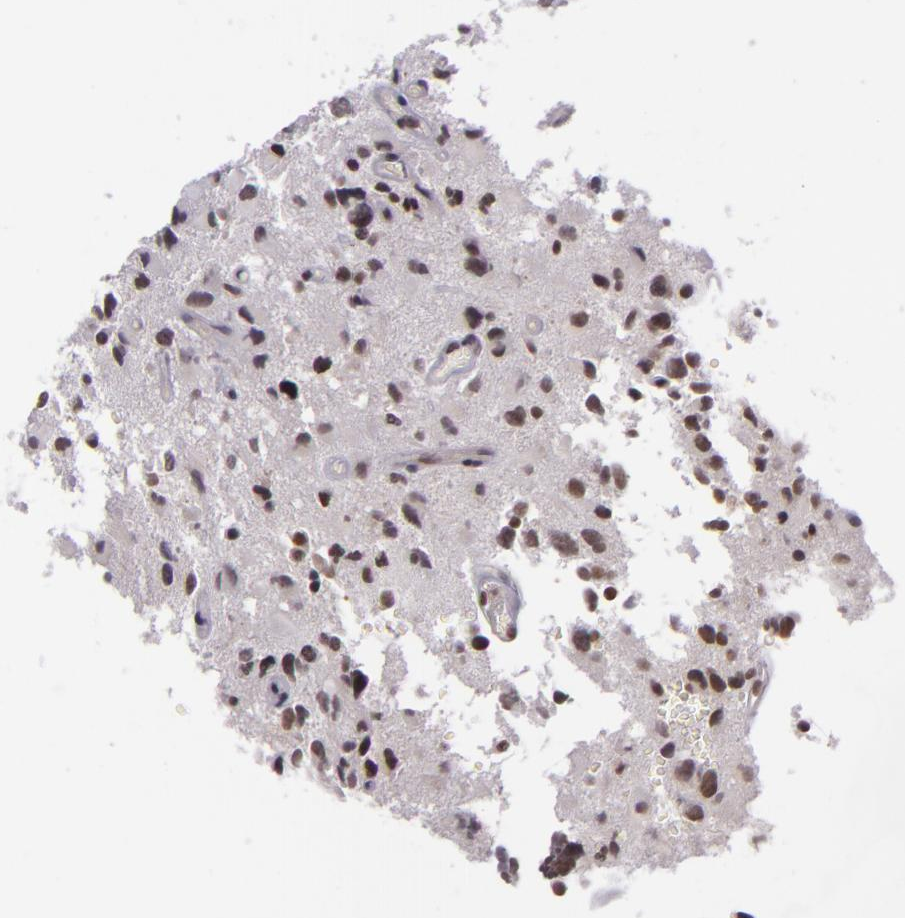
{"staining": {"intensity": "weak", "quantity": "25%-75%", "location": "nuclear"}, "tissue": "glioma", "cell_type": "Tumor cells", "image_type": "cancer", "snomed": [{"axis": "morphology", "description": "Glioma, malignant, High grade"}, {"axis": "topography", "description": "Brain"}], "caption": "Immunohistochemistry (IHC) (DAB) staining of human malignant glioma (high-grade) demonstrates weak nuclear protein staining in about 25%-75% of tumor cells.", "gene": "ZFX", "patient": {"sex": "male", "age": 69}}